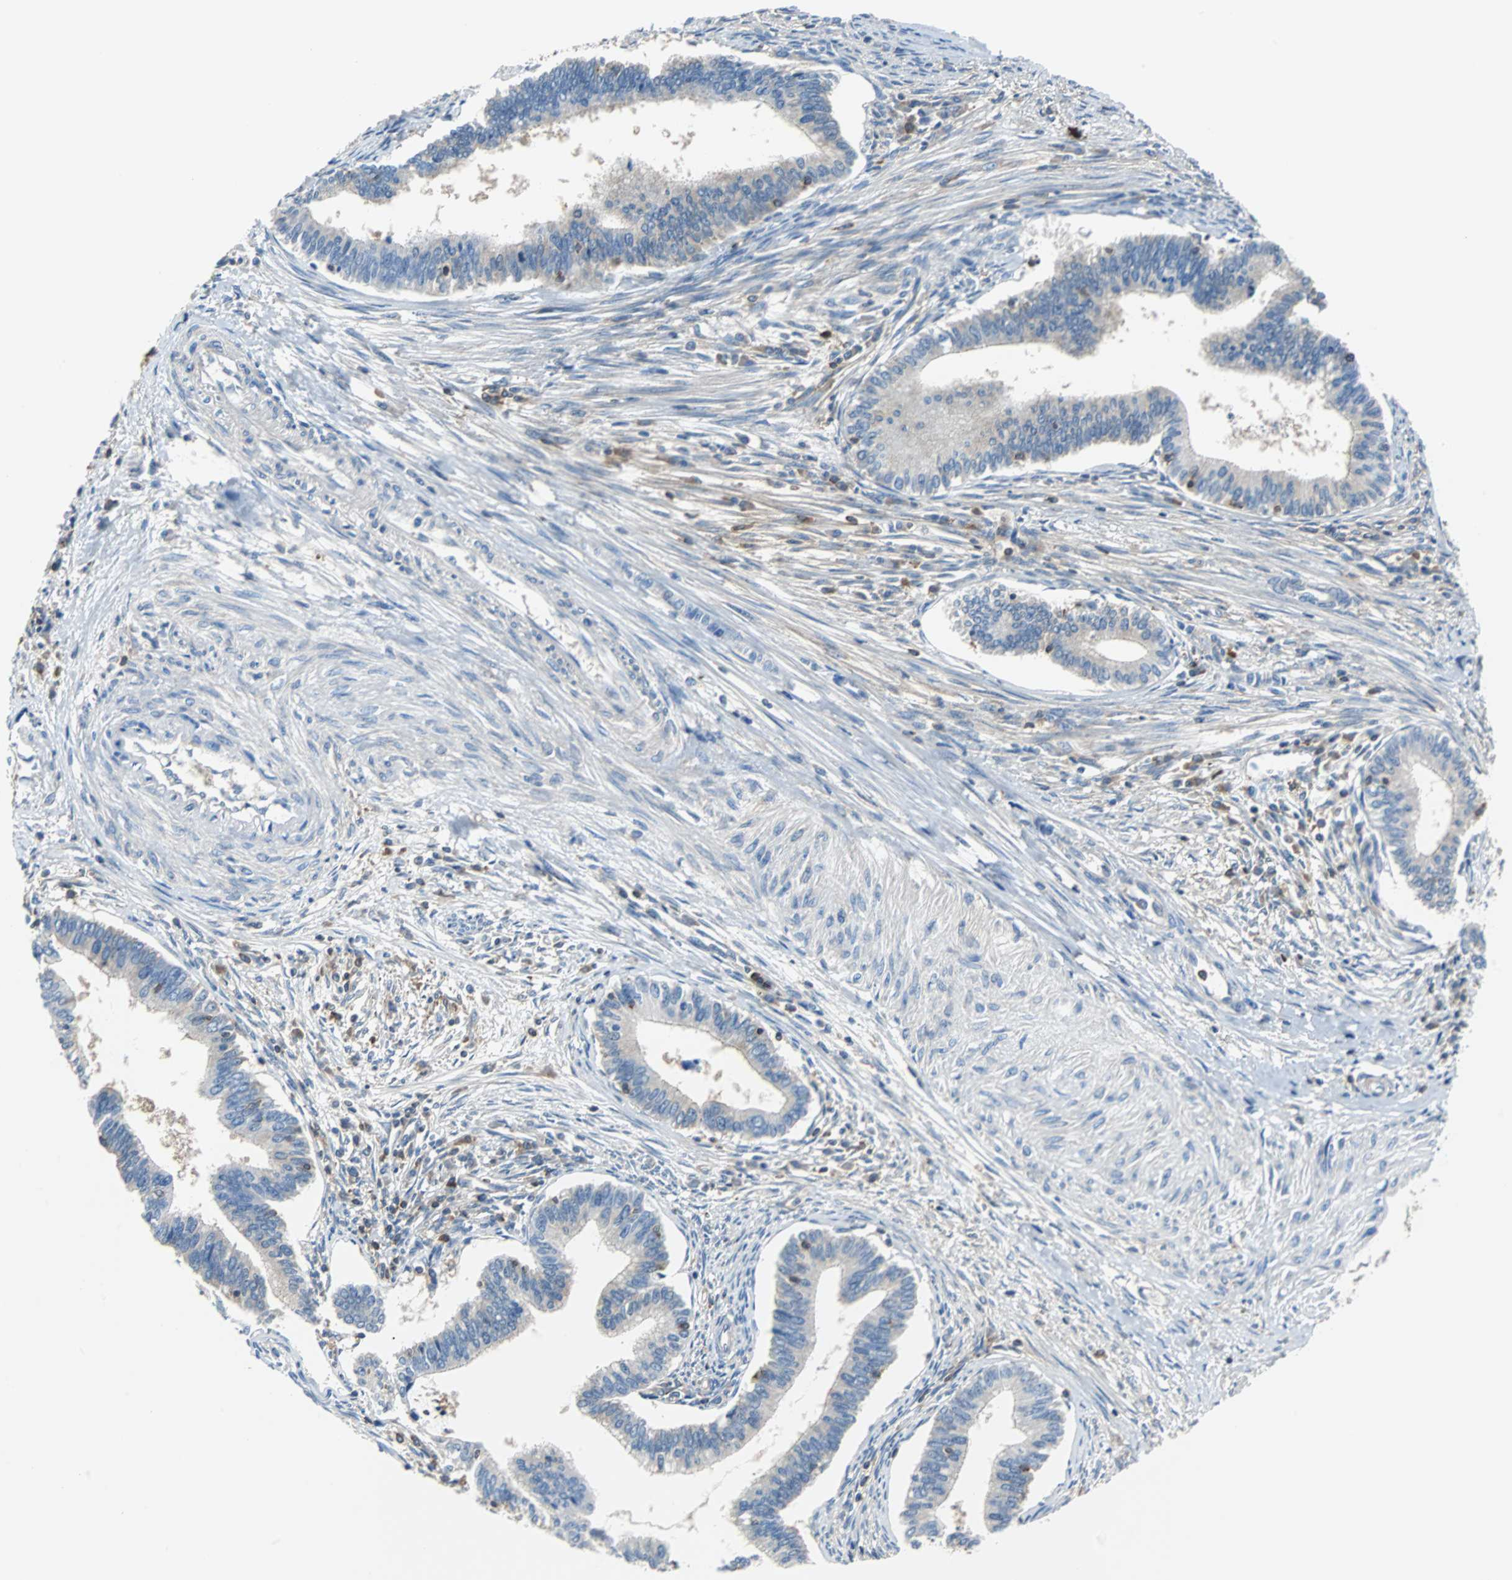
{"staining": {"intensity": "weak", "quantity": ">75%", "location": "cytoplasmic/membranous"}, "tissue": "cervical cancer", "cell_type": "Tumor cells", "image_type": "cancer", "snomed": [{"axis": "morphology", "description": "Adenocarcinoma, NOS"}, {"axis": "topography", "description": "Cervix"}], "caption": "Cervical cancer (adenocarcinoma) stained for a protein (brown) displays weak cytoplasmic/membranous positive expression in approximately >75% of tumor cells.", "gene": "TSC22D4", "patient": {"sex": "female", "age": 36}}